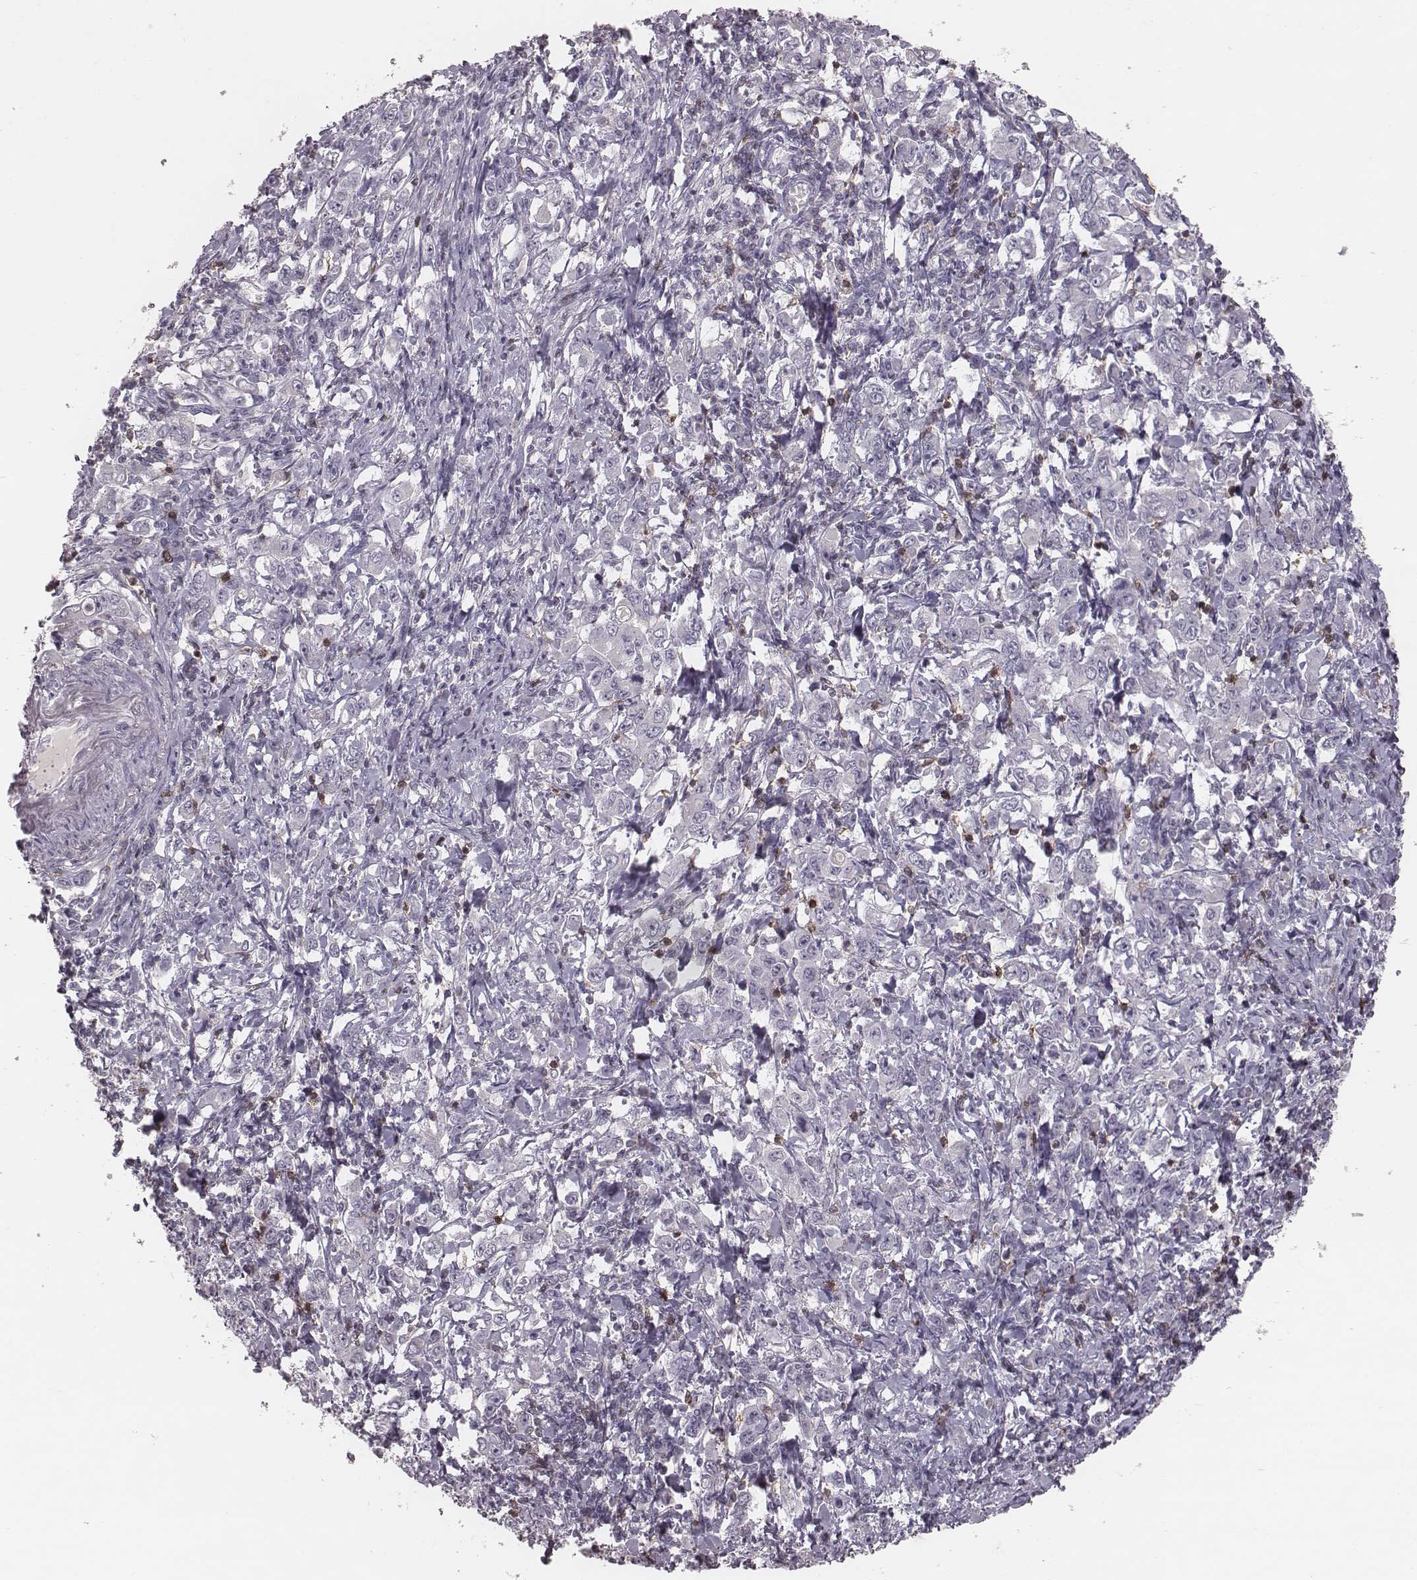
{"staining": {"intensity": "negative", "quantity": "none", "location": "none"}, "tissue": "stomach cancer", "cell_type": "Tumor cells", "image_type": "cancer", "snomed": [{"axis": "morphology", "description": "Adenocarcinoma, NOS"}, {"axis": "topography", "description": "Stomach, lower"}], "caption": "IHC micrograph of human stomach cancer (adenocarcinoma) stained for a protein (brown), which displays no staining in tumor cells. (Brightfield microscopy of DAB (3,3'-diaminobenzidine) IHC at high magnification).", "gene": "PDCD1", "patient": {"sex": "female", "age": 72}}